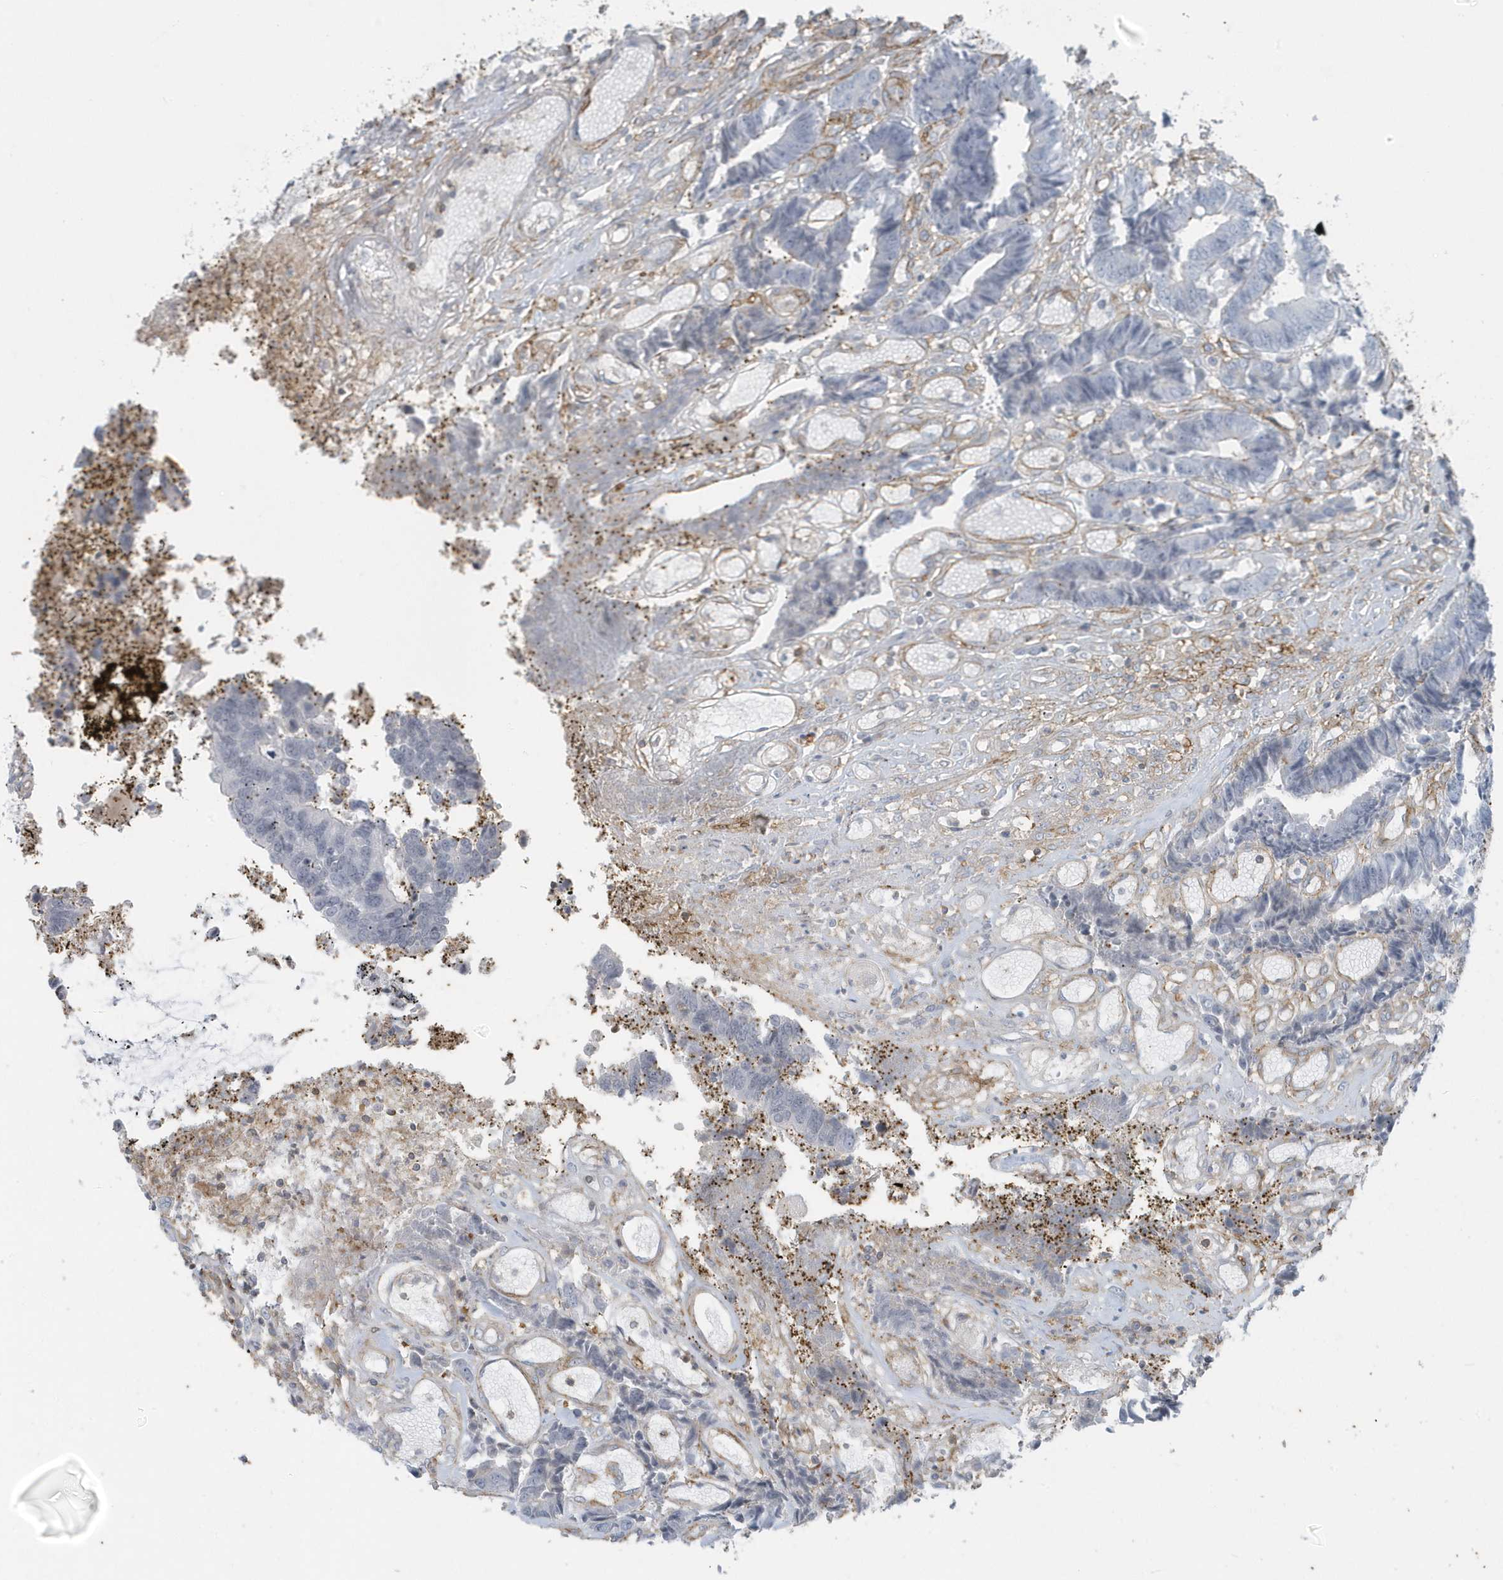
{"staining": {"intensity": "negative", "quantity": "none", "location": "none"}, "tissue": "colorectal cancer", "cell_type": "Tumor cells", "image_type": "cancer", "snomed": [{"axis": "morphology", "description": "Adenocarcinoma, NOS"}, {"axis": "topography", "description": "Rectum"}], "caption": "Immunohistochemical staining of human colorectal cancer shows no significant positivity in tumor cells. The staining was performed using DAB (3,3'-diaminobenzidine) to visualize the protein expression in brown, while the nuclei were stained in blue with hematoxylin (Magnification: 20x).", "gene": "CACNB2", "patient": {"sex": "male", "age": 84}}